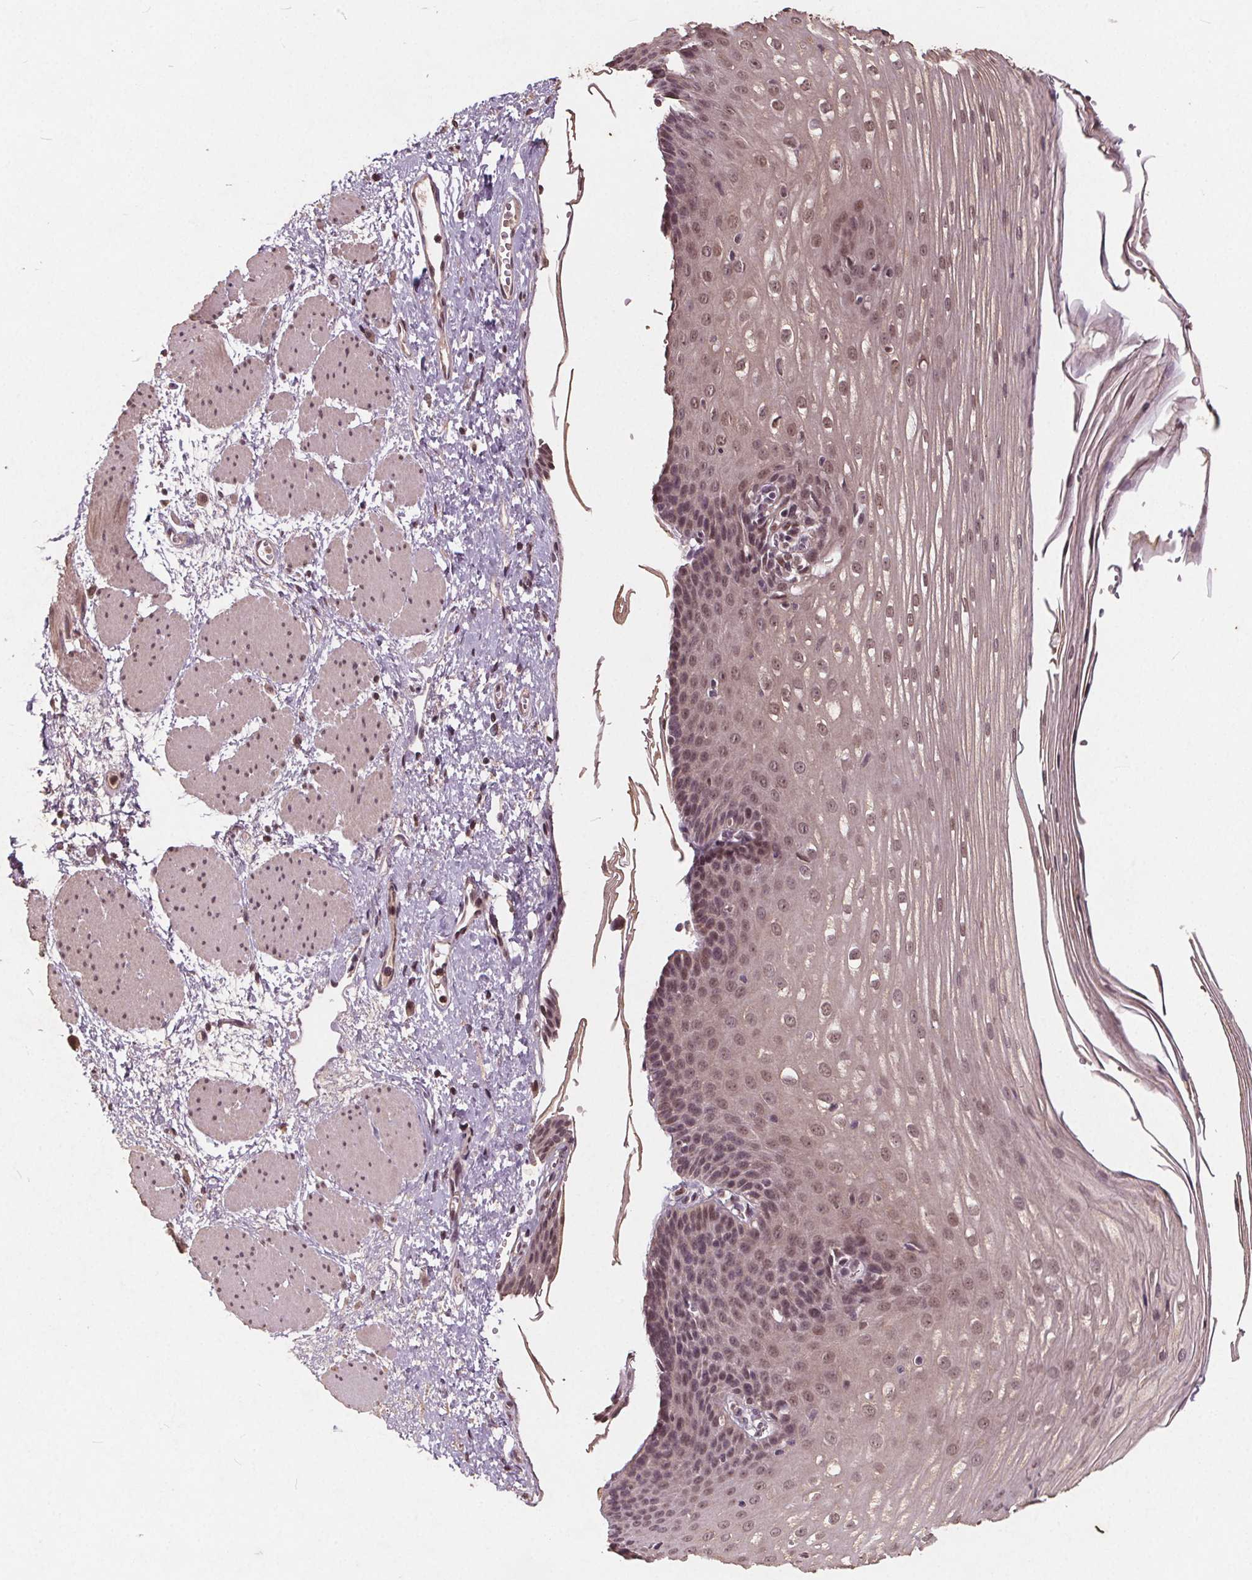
{"staining": {"intensity": "weak", "quantity": ">75%", "location": "nuclear"}, "tissue": "esophagus", "cell_type": "Squamous epithelial cells", "image_type": "normal", "snomed": [{"axis": "morphology", "description": "Normal tissue, NOS"}, {"axis": "topography", "description": "Esophagus"}], "caption": "Immunohistochemical staining of unremarkable esophagus shows >75% levels of weak nuclear protein staining in about >75% of squamous epithelial cells. Using DAB (brown) and hematoxylin (blue) stains, captured at high magnification using brightfield microscopy.", "gene": "DNMT3B", "patient": {"sex": "male", "age": 62}}